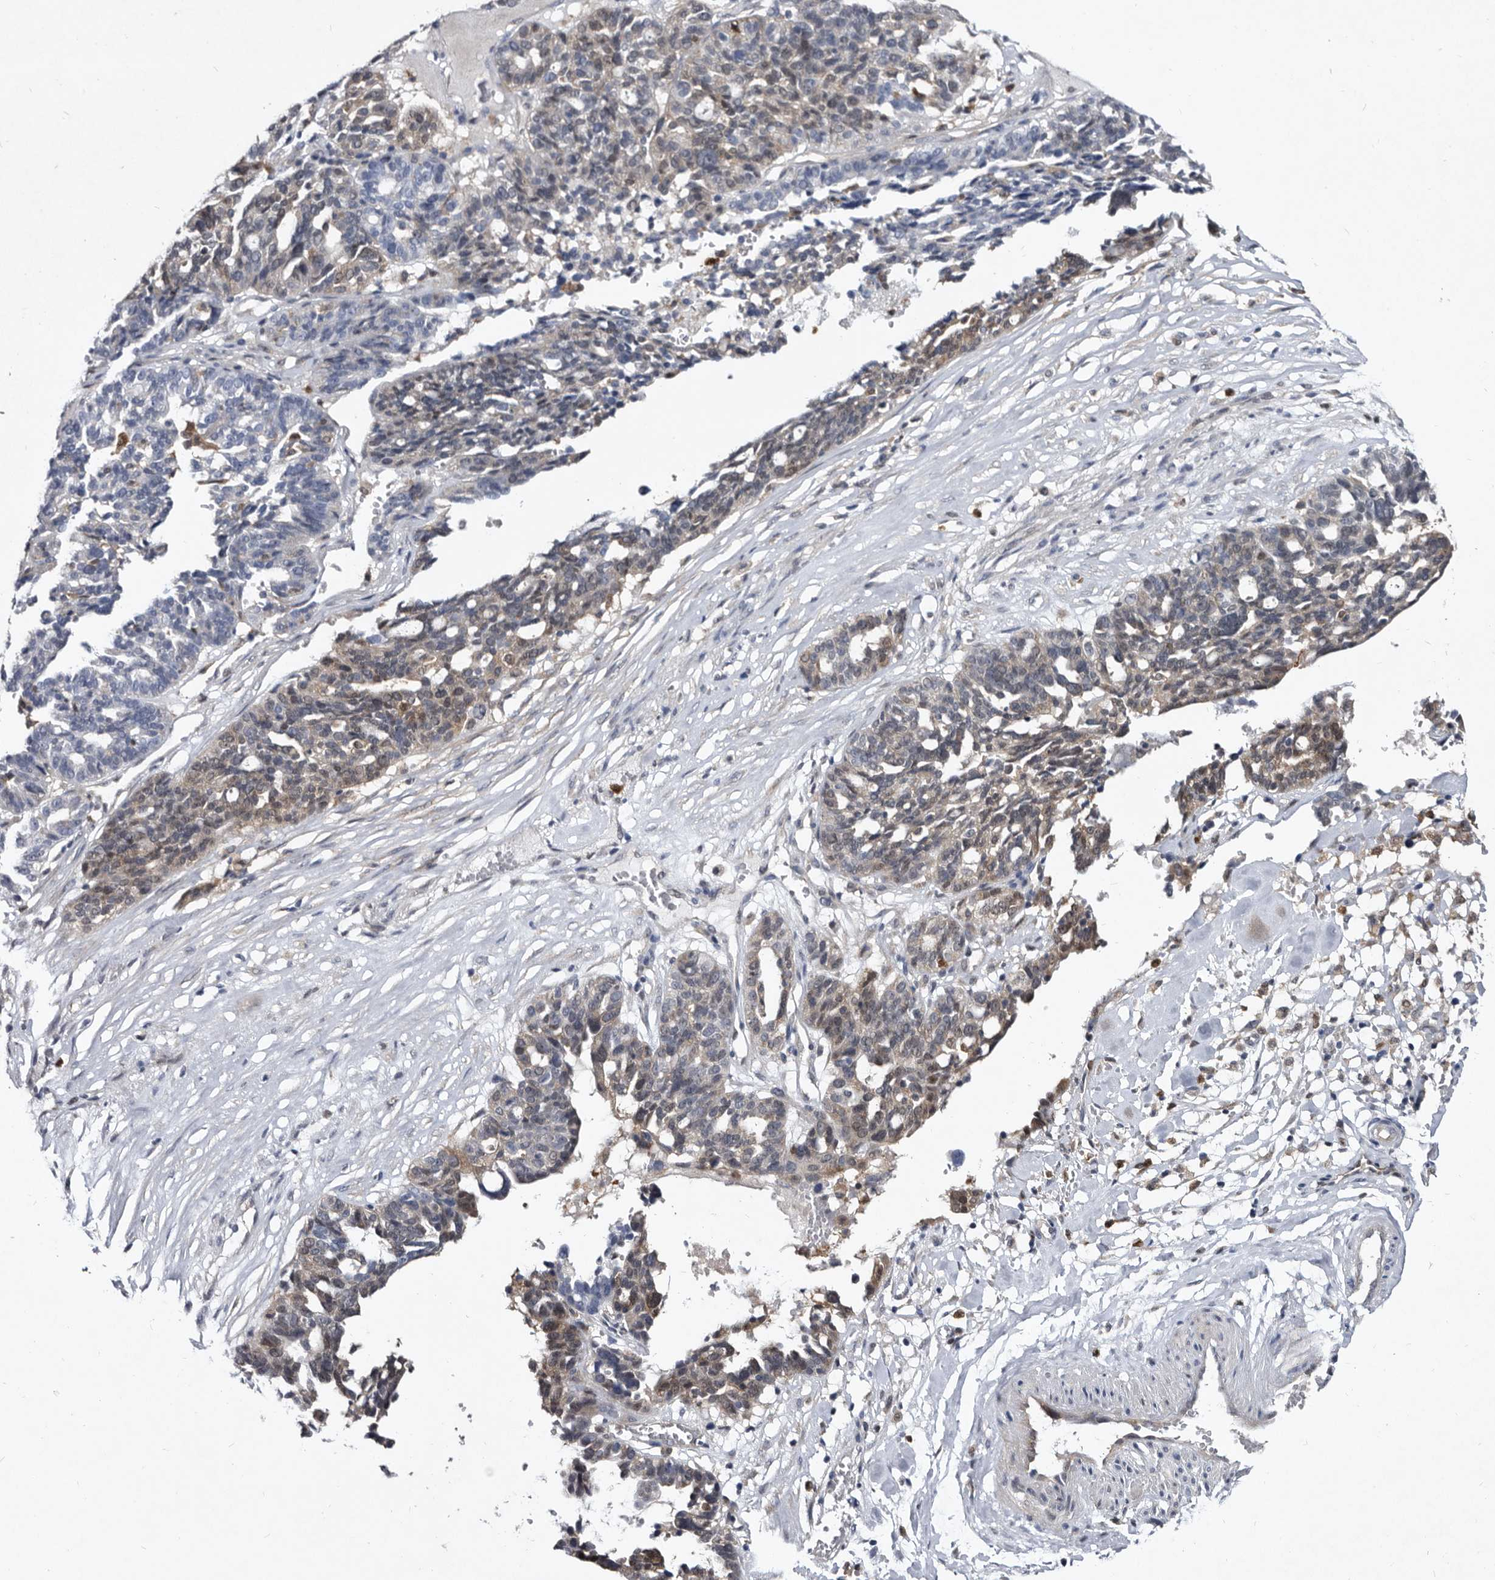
{"staining": {"intensity": "weak", "quantity": "25%-75%", "location": "cytoplasmic/membranous,nuclear"}, "tissue": "ovarian cancer", "cell_type": "Tumor cells", "image_type": "cancer", "snomed": [{"axis": "morphology", "description": "Cystadenocarcinoma, serous, NOS"}, {"axis": "topography", "description": "Ovary"}], "caption": "Immunohistochemical staining of human ovarian cancer (serous cystadenocarcinoma) displays weak cytoplasmic/membranous and nuclear protein positivity in approximately 25%-75% of tumor cells. (Stains: DAB (3,3'-diaminobenzidine) in brown, nuclei in blue, Microscopy: brightfield microscopy at high magnification).", "gene": "SERPINB8", "patient": {"sex": "female", "age": 59}}